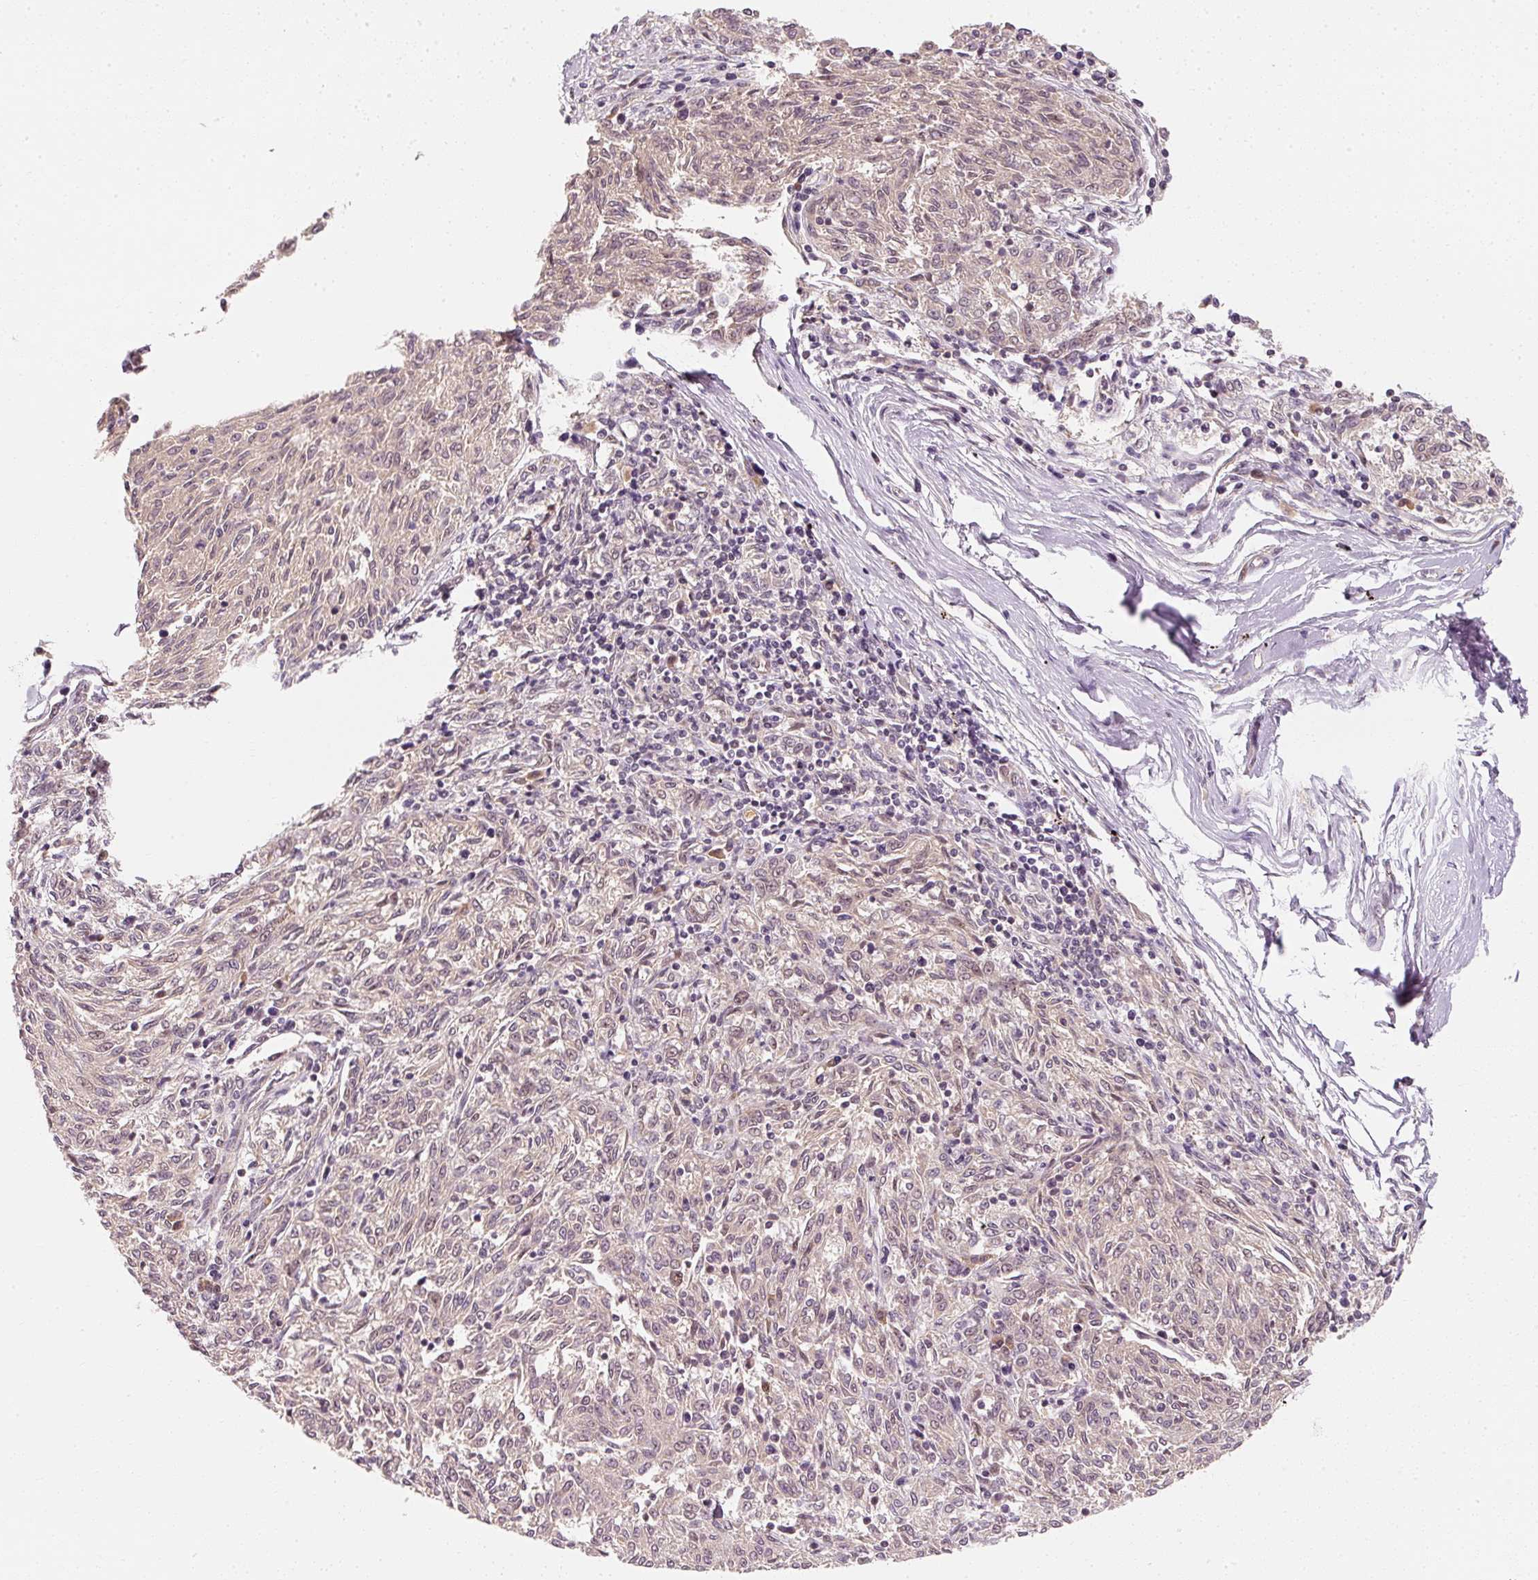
{"staining": {"intensity": "negative", "quantity": "none", "location": "none"}, "tissue": "melanoma", "cell_type": "Tumor cells", "image_type": "cancer", "snomed": [{"axis": "morphology", "description": "Malignant melanoma, NOS"}, {"axis": "topography", "description": "Skin"}], "caption": "Protein analysis of melanoma exhibits no significant expression in tumor cells. (DAB (3,3'-diaminobenzidine) immunohistochemistry visualized using brightfield microscopy, high magnification).", "gene": "EEF1A2", "patient": {"sex": "female", "age": 72}}